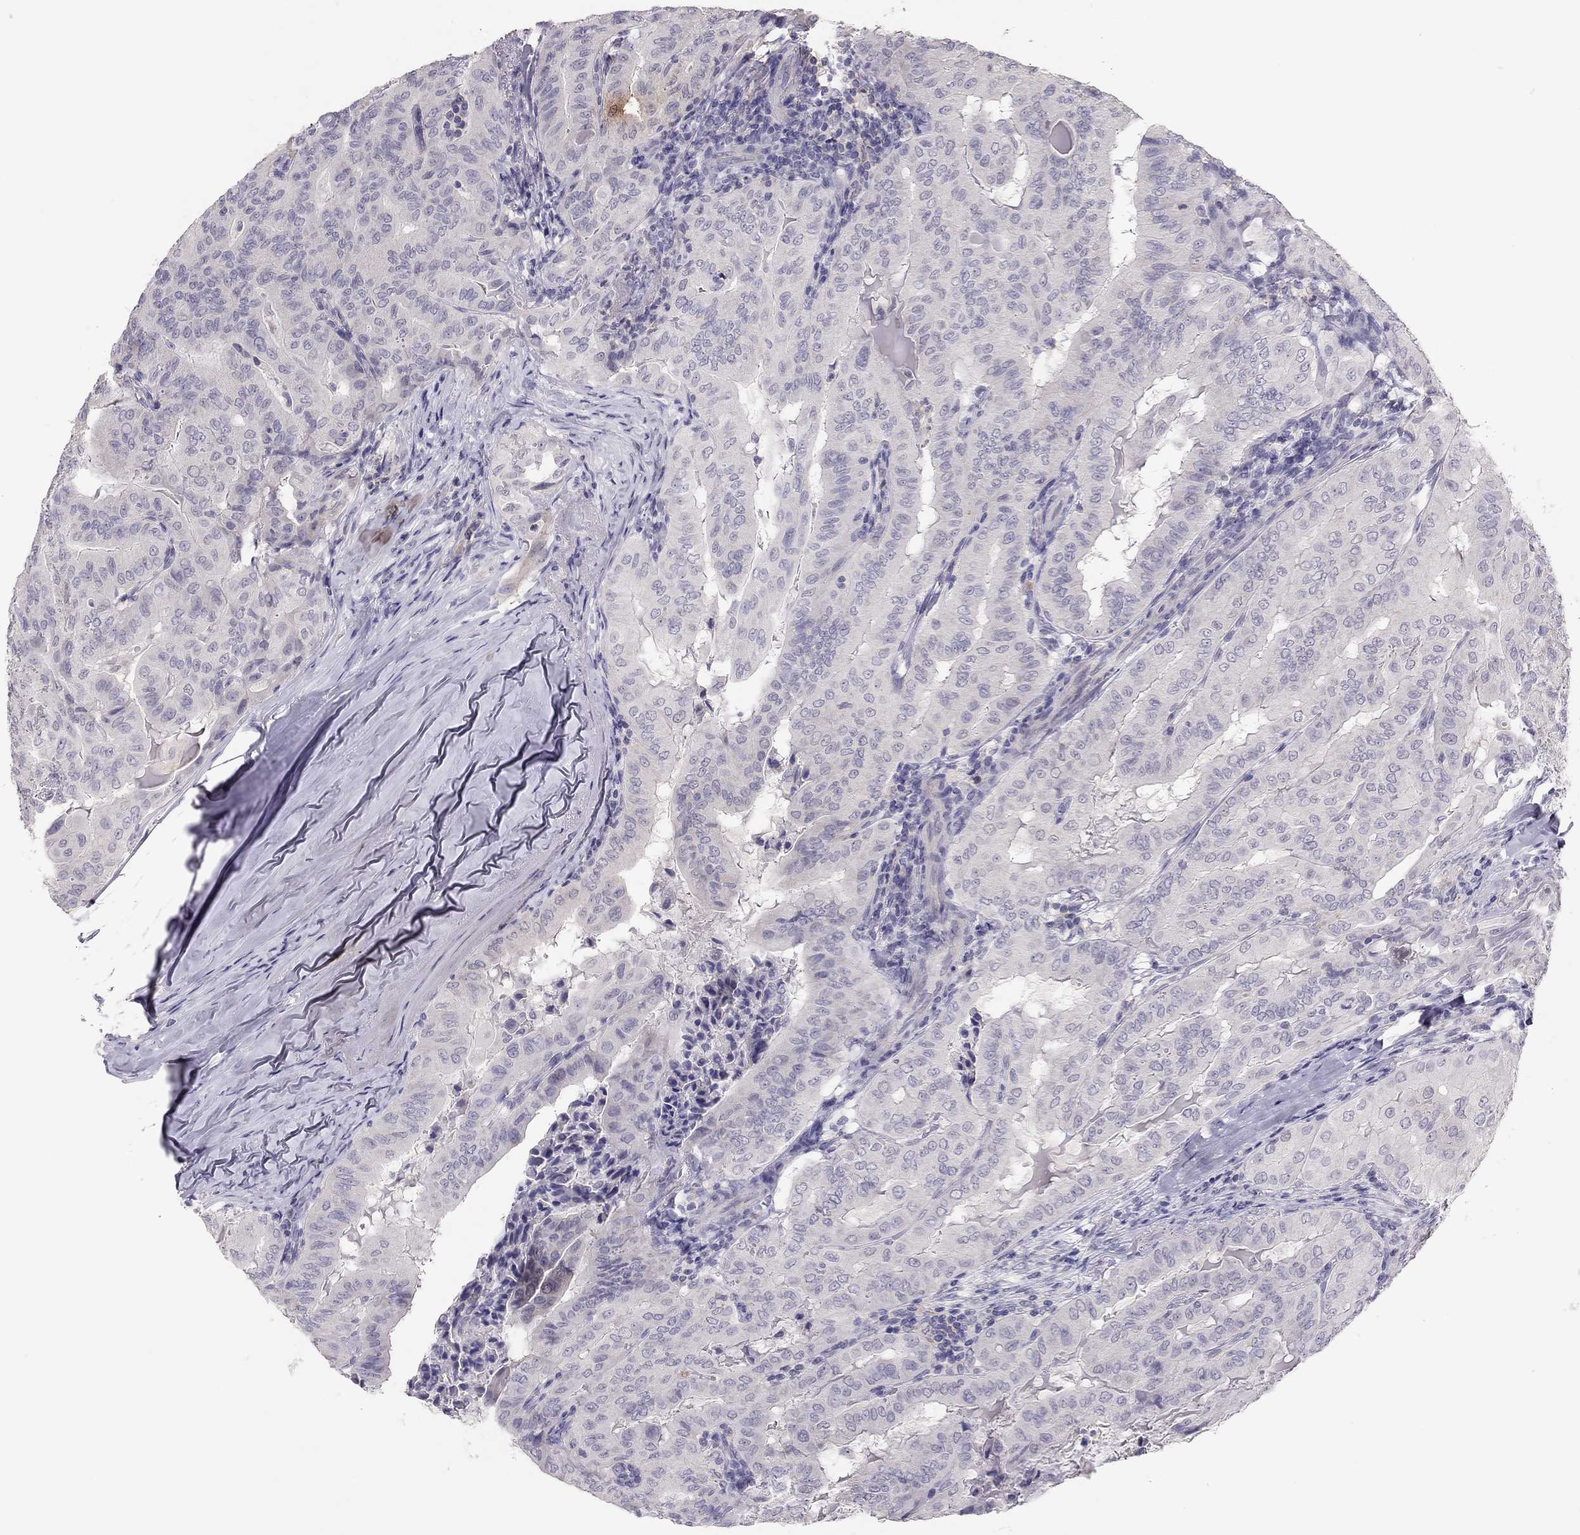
{"staining": {"intensity": "negative", "quantity": "none", "location": "none"}, "tissue": "thyroid cancer", "cell_type": "Tumor cells", "image_type": "cancer", "snomed": [{"axis": "morphology", "description": "Papillary adenocarcinoma, NOS"}, {"axis": "topography", "description": "Thyroid gland"}], "caption": "Tumor cells are negative for brown protein staining in thyroid cancer (papillary adenocarcinoma).", "gene": "ADORA2A", "patient": {"sex": "female", "age": 68}}